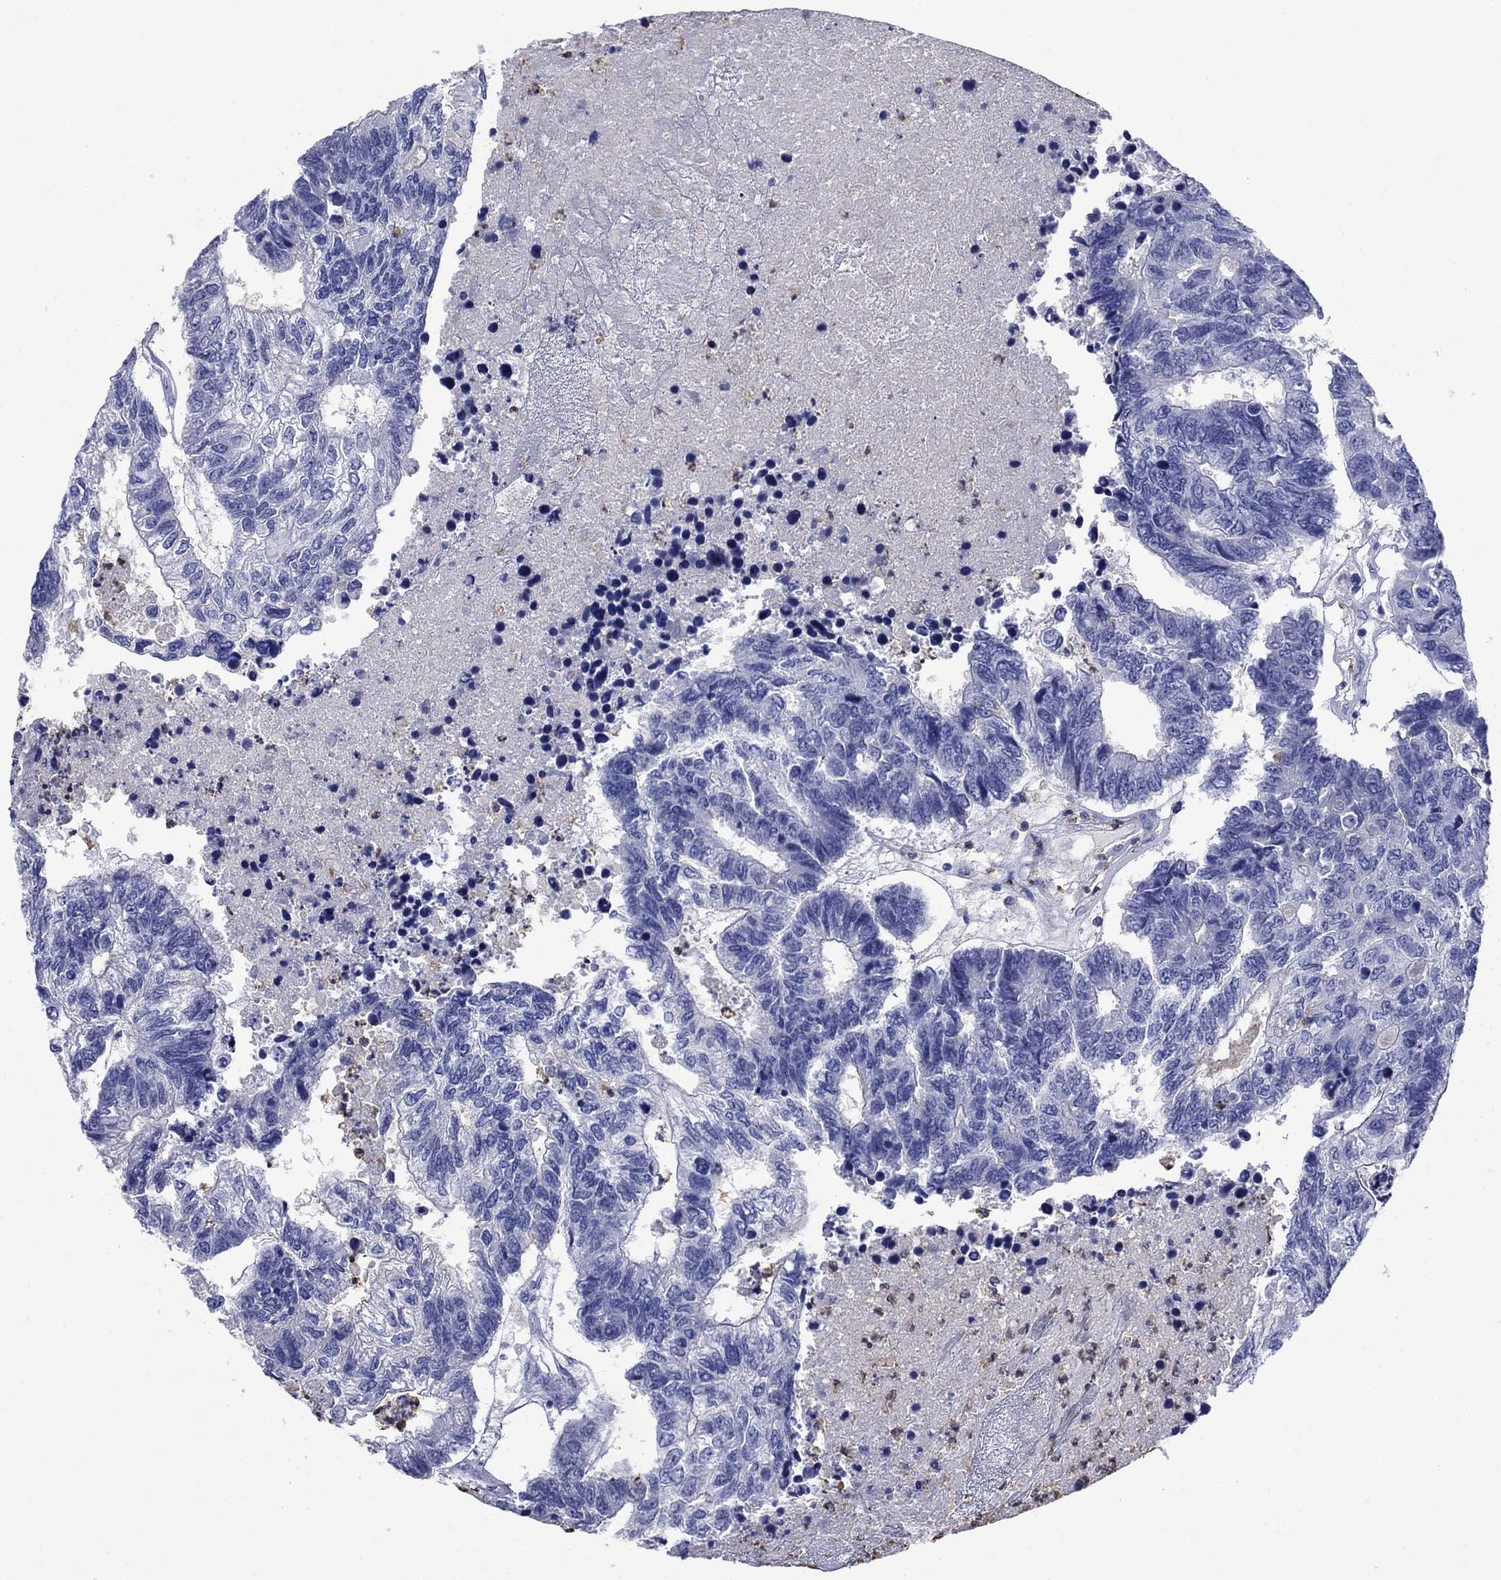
{"staining": {"intensity": "negative", "quantity": "none", "location": "none"}, "tissue": "colorectal cancer", "cell_type": "Tumor cells", "image_type": "cancer", "snomed": [{"axis": "morphology", "description": "Adenocarcinoma, NOS"}, {"axis": "topography", "description": "Colon"}], "caption": "There is no significant expression in tumor cells of adenocarcinoma (colorectal).", "gene": "TFR2", "patient": {"sex": "female", "age": 48}}